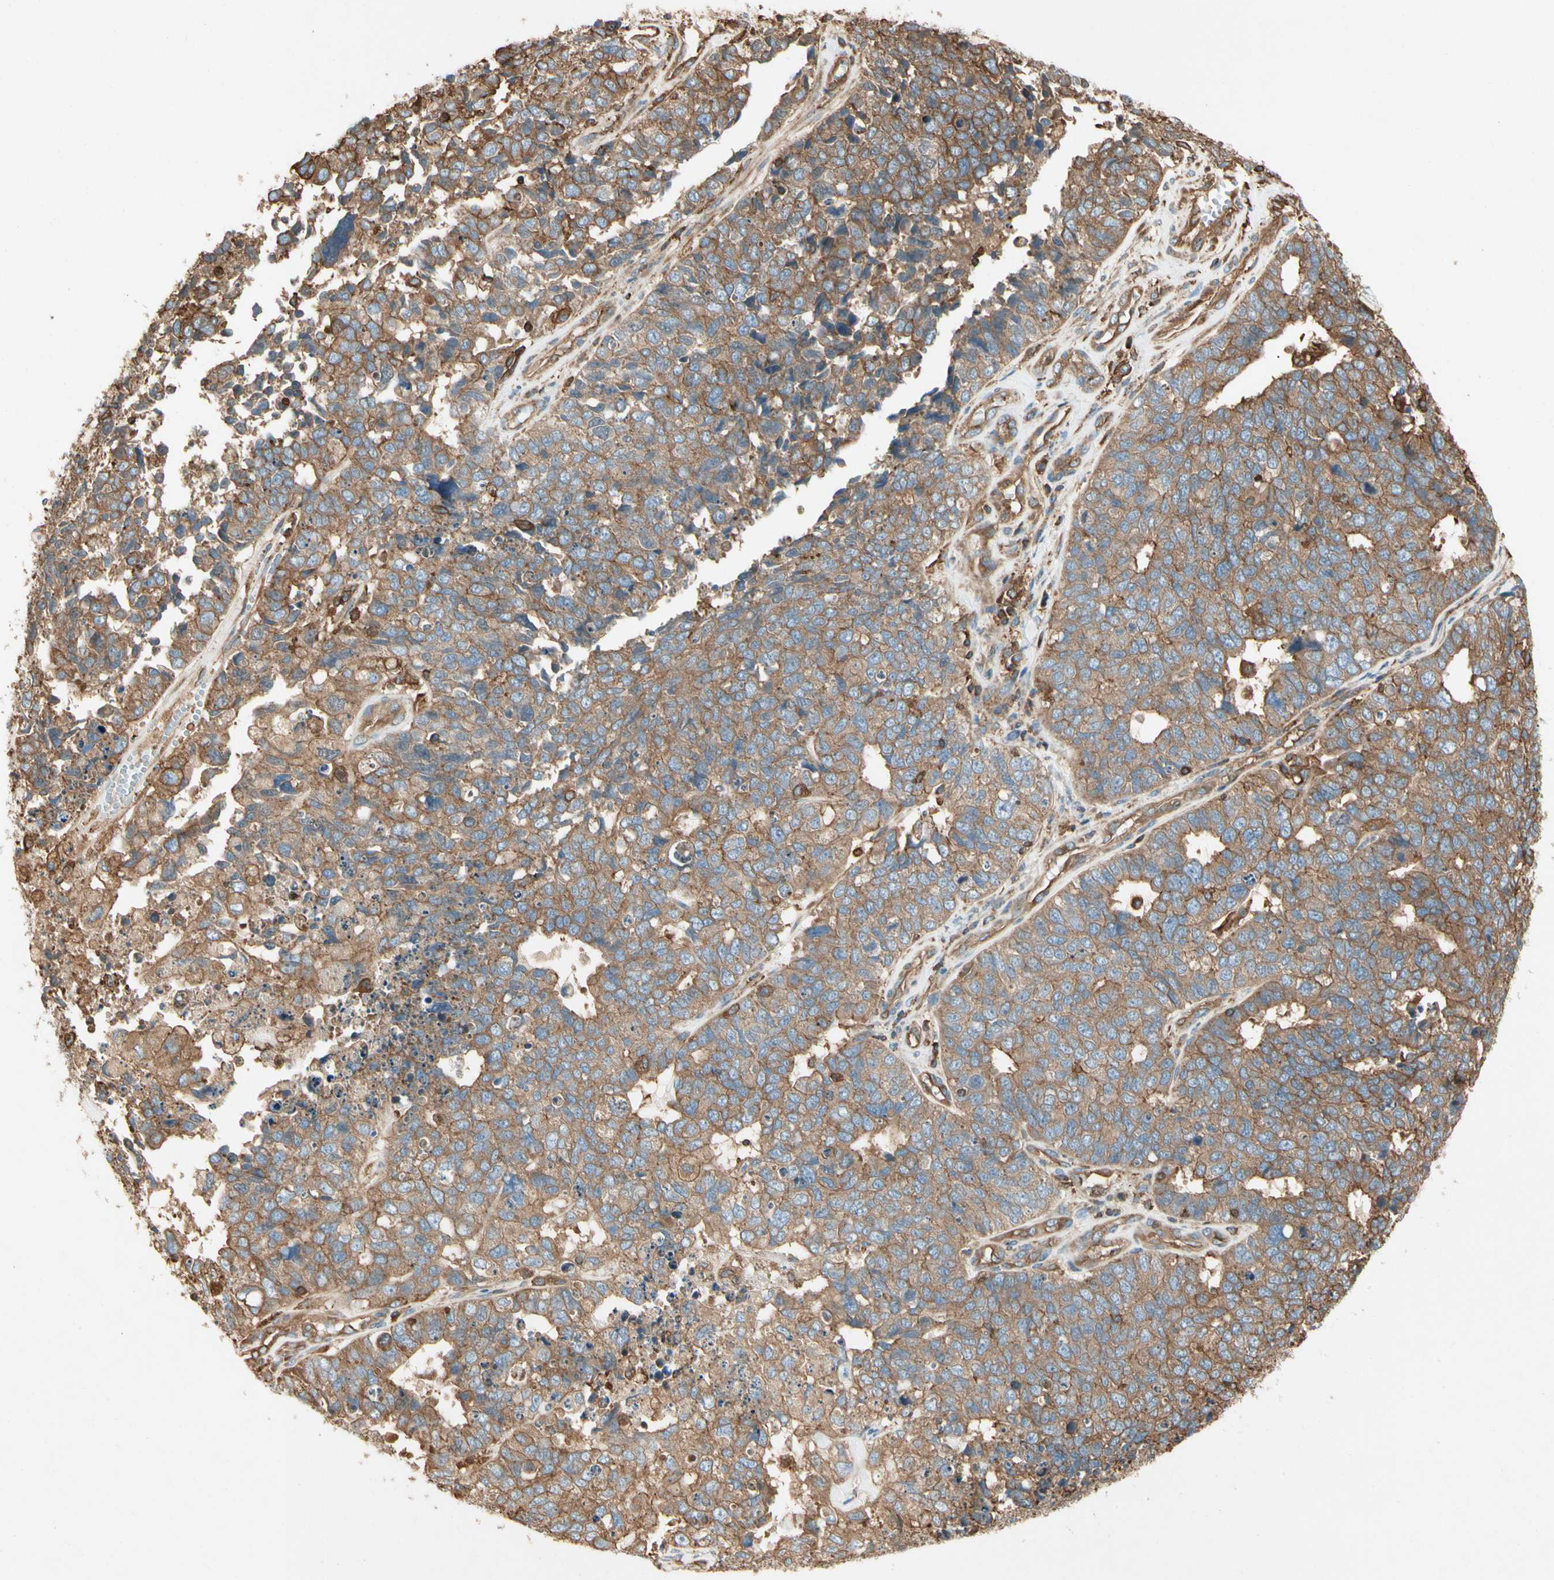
{"staining": {"intensity": "moderate", "quantity": ">75%", "location": "cytoplasmic/membranous"}, "tissue": "cervical cancer", "cell_type": "Tumor cells", "image_type": "cancer", "snomed": [{"axis": "morphology", "description": "Squamous cell carcinoma, NOS"}, {"axis": "topography", "description": "Cervix"}], "caption": "Immunohistochemistry photomicrograph of cervical squamous cell carcinoma stained for a protein (brown), which reveals medium levels of moderate cytoplasmic/membranous staining in about >75% of tumor cells.", "gene": "ARPC2", "patient": {"sex": "female", "age": 63}}